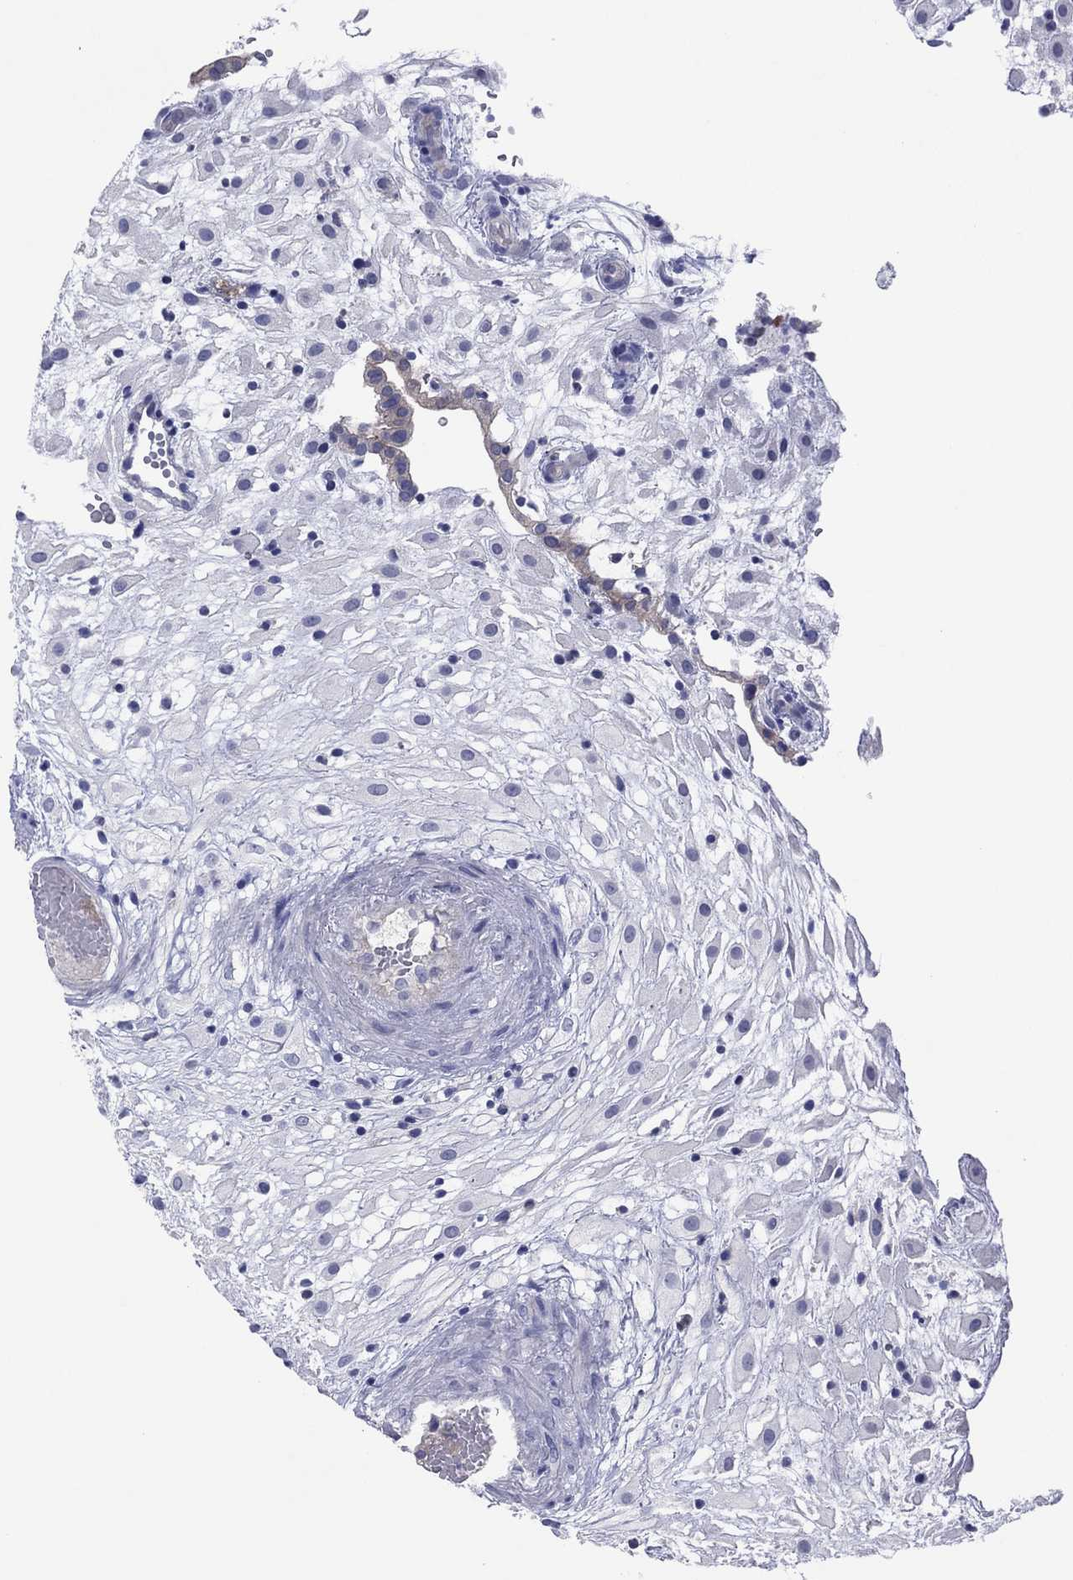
{"staining": {"intensity": "negative", "quantity": "none", "location": "none"}, "tissue": "placenta", "cell_type": "Decidual cells", "image_type": "normal", "snomed": [{"axis": "morphology", "description": "Normal tissue, NOS"}, {"axis": "topography", "description": "Placenta"}], "caption": "Decidual cells are negative for protein expression in unremarkable human placenta. The staining is performed using DAB brown chromogen with nuclei counter-stained in using hematoxylin.", "gene": "PVR", "patient": {"sex": "female", "age": 24}}